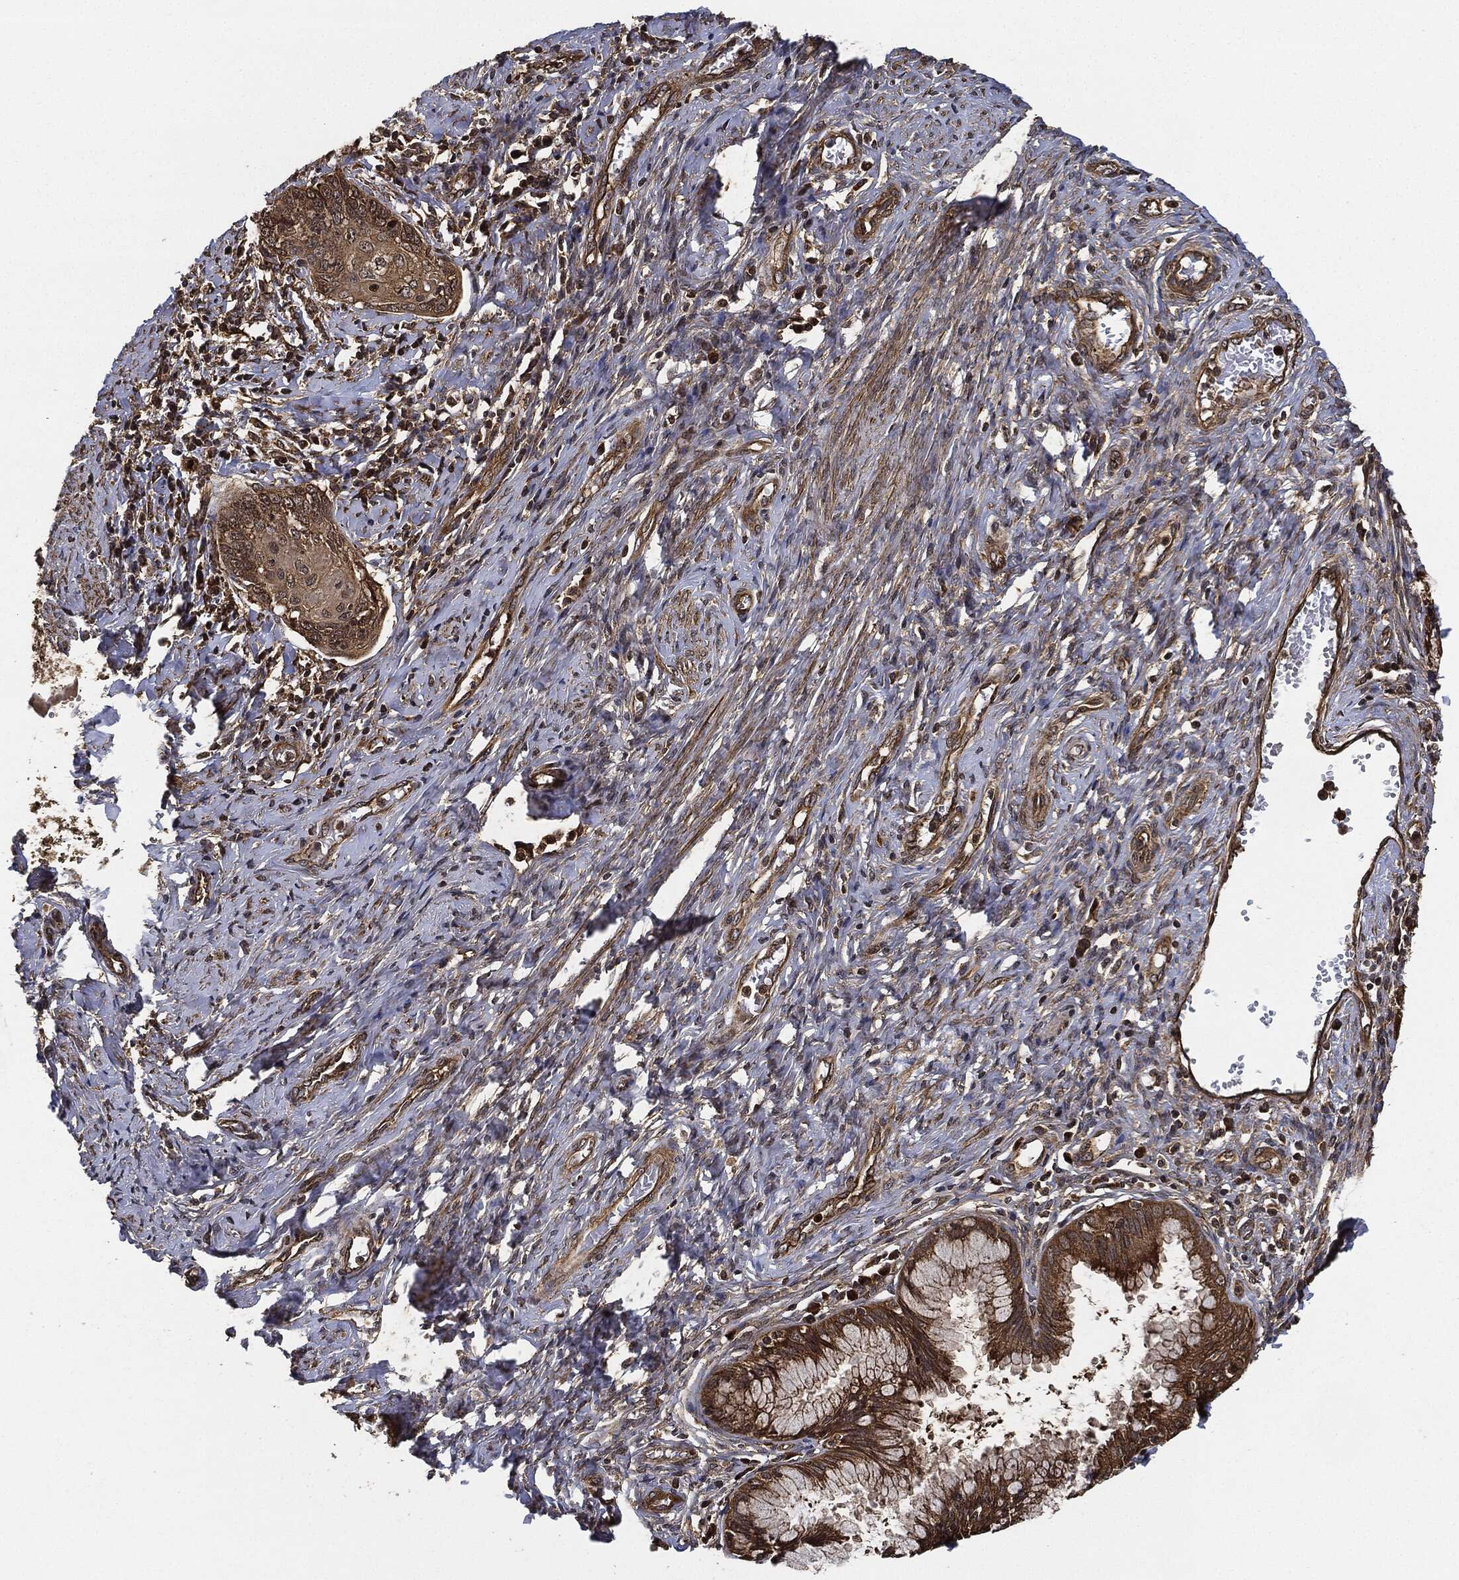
{"staining": {"intensity": "moderate", "quantity": ">75%", "location": "cytoplasmic/membranous"}, "tissue": "cervical cancer", "cell_type": "Tumor cells", "image_type": "cancer", "snomed": [{"axis": "morphology", "description": "Normal tissue, NOS"}, {"axis": "morphology", "description": "Squamous cell carcinoma, NOS"}, {"axis": "topography", "description": "Cervix"}], "caption": "Protein expression analysis of human cervical cancer (squamous cell carcinoma) reveals moderate cytoplasmic/membranous positivity in about >75% of tumor cells.", "gene": "CEP290", "patient": {"sex": "female", "age": 39}}